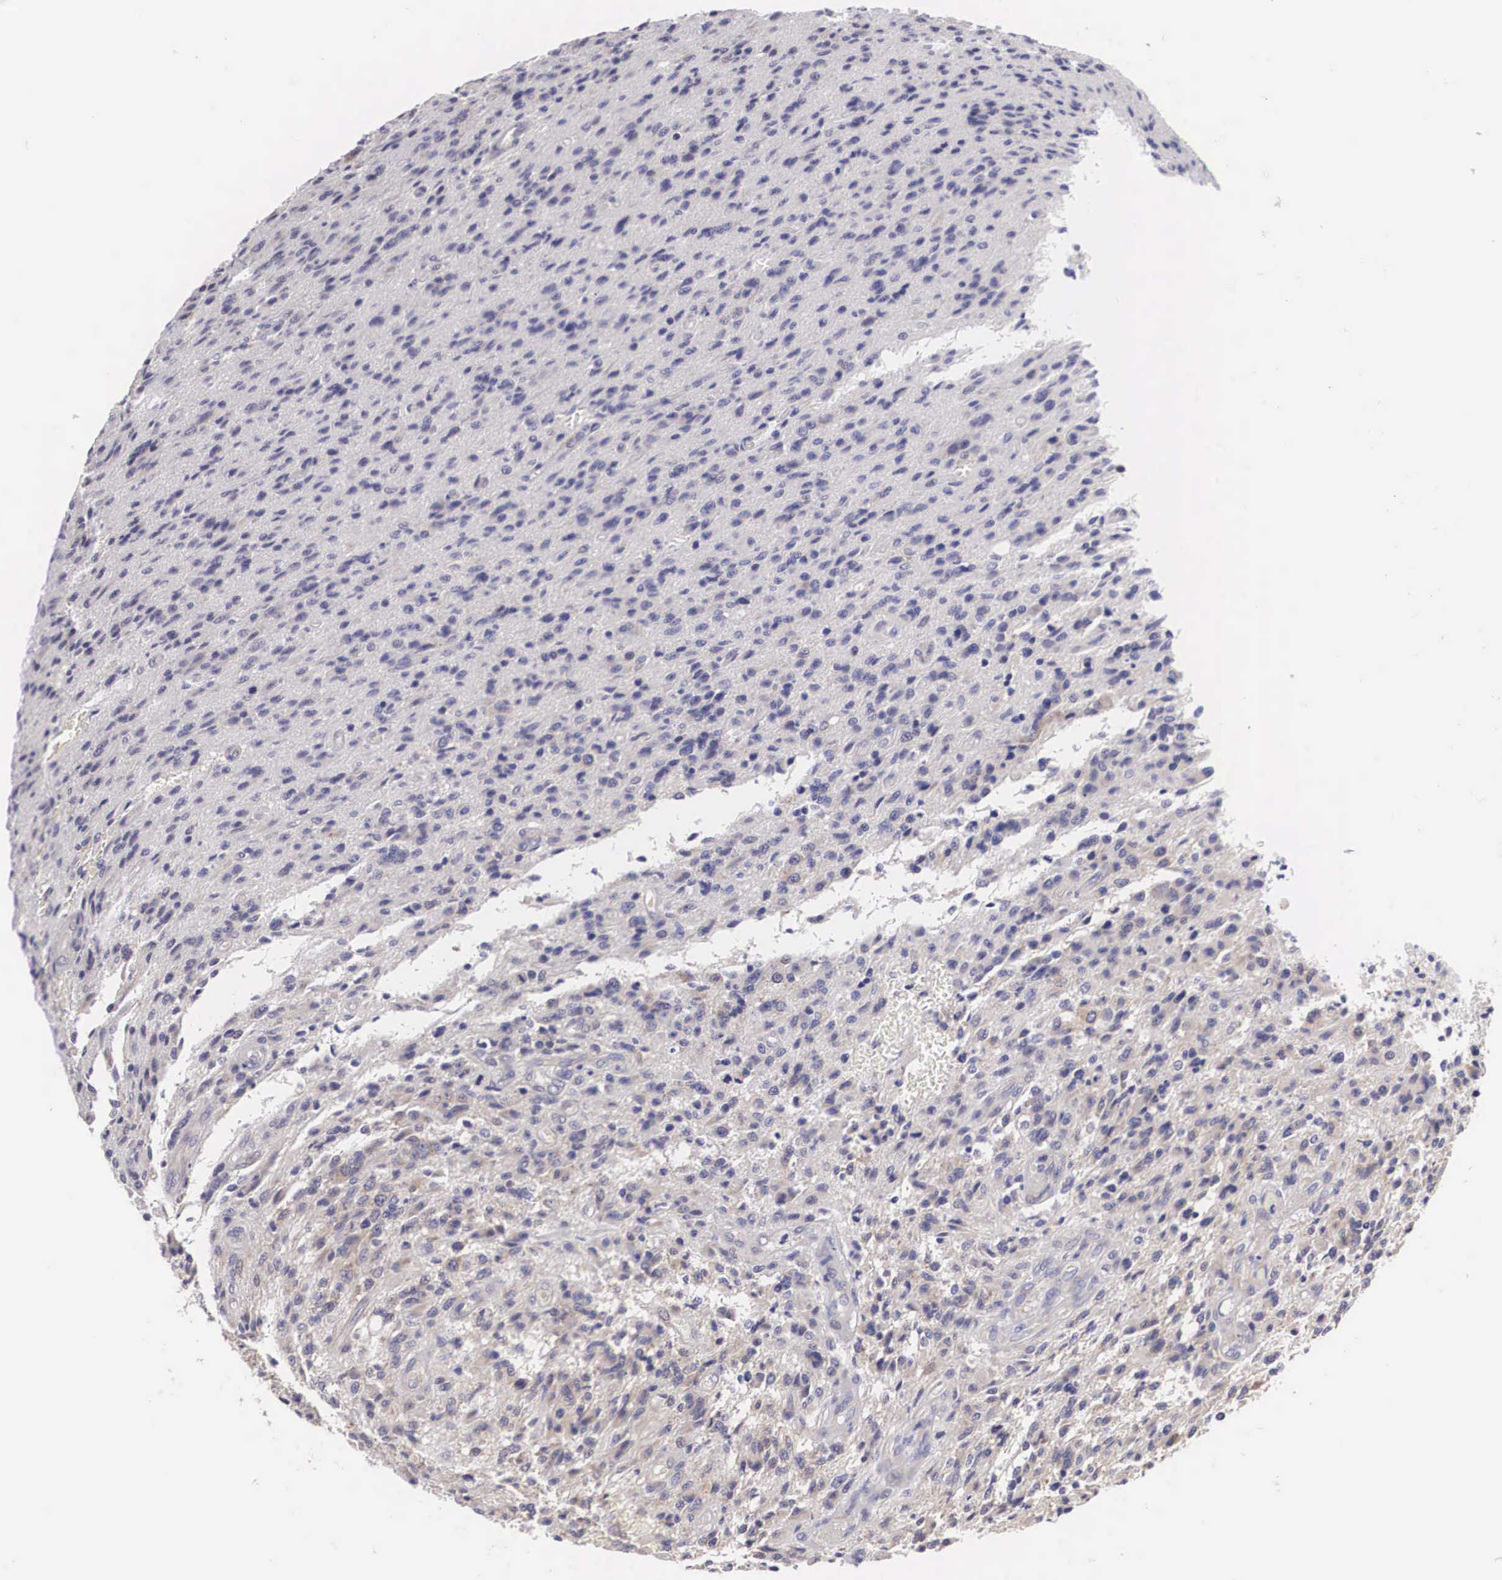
{"staining": {"intensity": "weak", "quantity": "25%-75%", "location": "cytoplasmic/membranous"}, "tissue": "glioma", "cell_type": "Tumor cells", "image_type": "cancer", "snomed": [{"axis": "morphology", "description": "Glioma, malignant, High grade"}, {"axis": "topography", "description": "Brain"}], "caption": "A micrograph of high-grade glioma (malignant) stained for a protein displays weak cytoplasmic/membranous brown staining in tumor cells.", "gene": "TXLNG", "patient": {"sex": "male", "age": 36}}